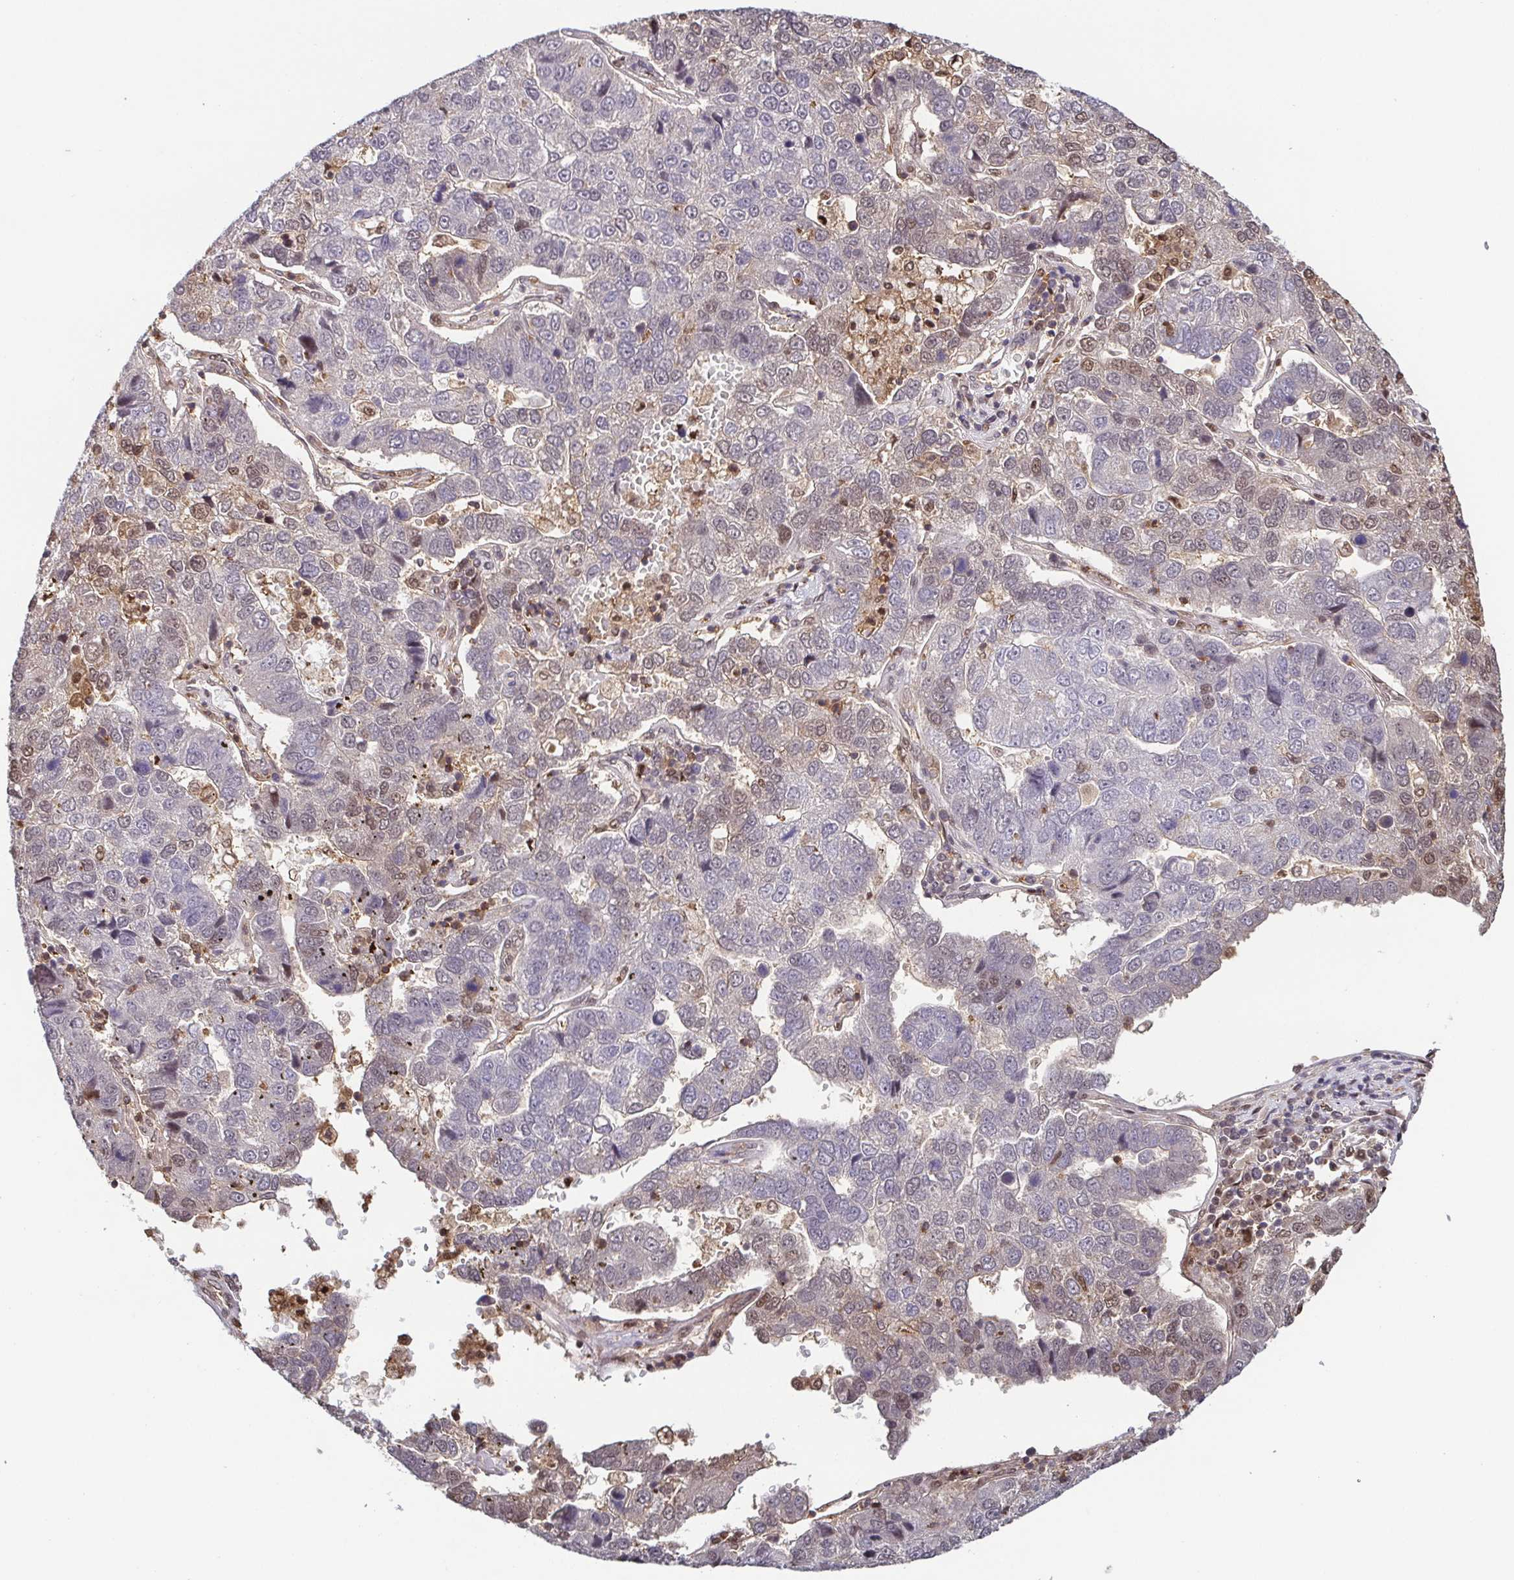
{"staining": {"intensity": "moderate", "quantity": "<25%", "location": "nuclear"}, "tissue": "pancreatic cancer", "cell_type": "Tumor cells", "image_type": "cancer", "snomed": [{"axis": "morphology", "description": "Adenocarcinoma, NOS"}, {"axis": "topography", "description": "Pancreas"}], "caption": "Brown immunohistochemical staining in adenocarcinoma (pancreatic) shows moderate nuclear staining in about <25% of tumor cells.", "gene": "PSMB9", "patient": {"sex": "female", "age": 61}}